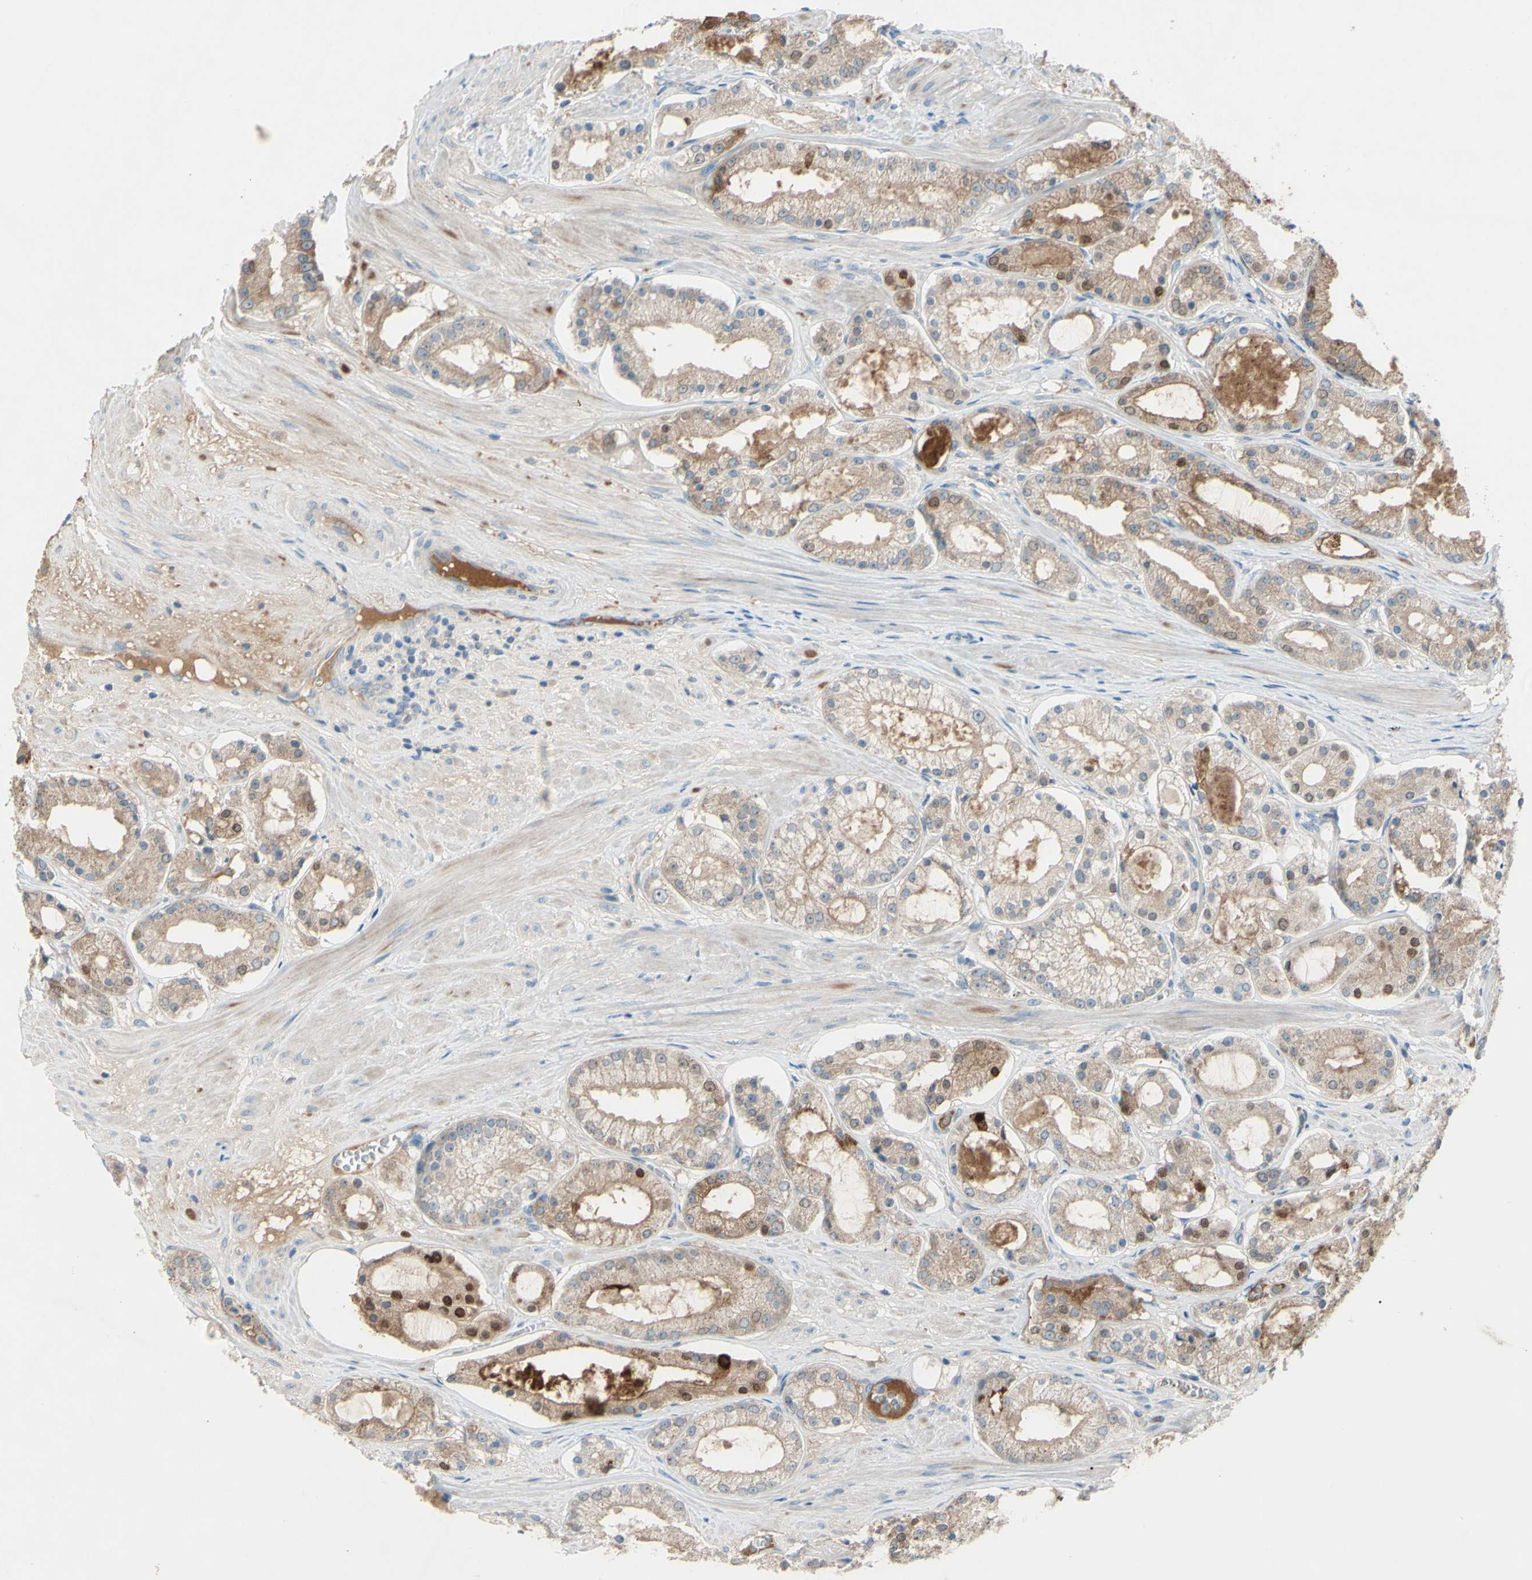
{"staining": {"intensity": "moderate", "quantity": "25%-75%", "location": "cytoplasmic/membranous,nuclear"}, "tissue": "prostate cancer", "cell_type": "Tumor cells", "image_type": "cancer", "snomed": [{"axis": "morphology", "description": "Adenocarcinoma, High grade"}, {"axis": "topography", "description": "Prostate"}], "caption": "A brown stain highlights moderate cytoplasmic/membranous and nuclear staining of a protein in adenocarcinoma (high-grade) (prostate) tumor cells. The staining is performed using DAB brown chromogen to label protein expression. The nuclei are counter-stained blue using hematoxylin.", "gene": "ATRN", "patient": {"sex": "male", "age": 66}}